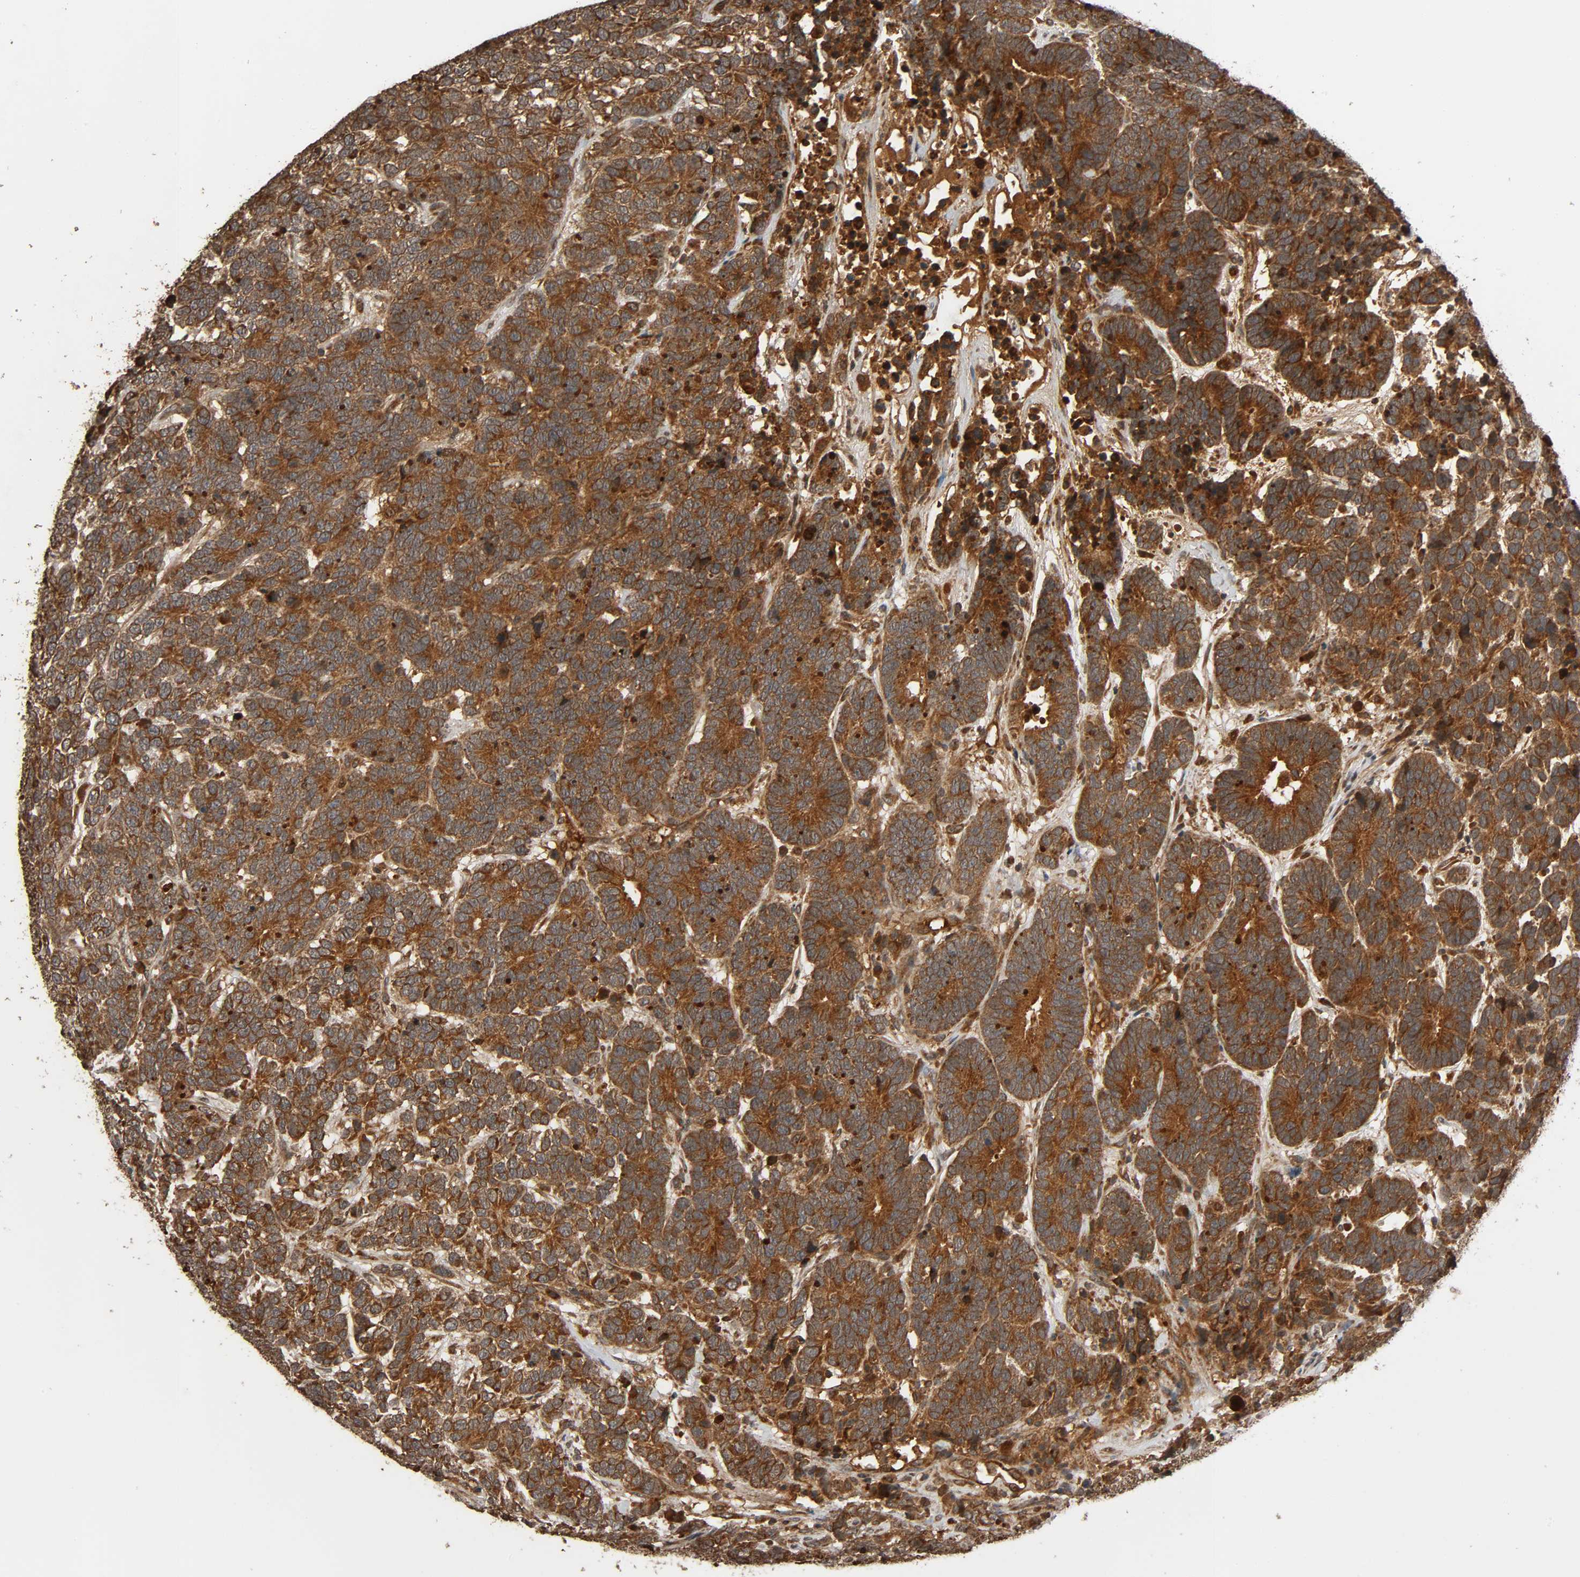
{"staining": {"intensity": "strong", "quantity": ">75%", "location": "cytoplasmic/membranous"}, "tissue": "testis cancer", "cell_type": "Tumor cells", "image_type": "cancer", "snomed": [{"axis": "morphology", "description": "Carcinoma, Embryonal, NOS"}, {"axis": "topography", "description": "Testis"}], "caption": "Protein expression analysis of human testis cancer reveals strong cytoplasmic/membranous positivity in approximately >75% of tumor cells. (DAB (3,3'-diaminobenzidine) IHC with brightfield microscopy, high magnification).", "gene": "MAP3K8", "patient": {"sex": "male", "age": 26}}